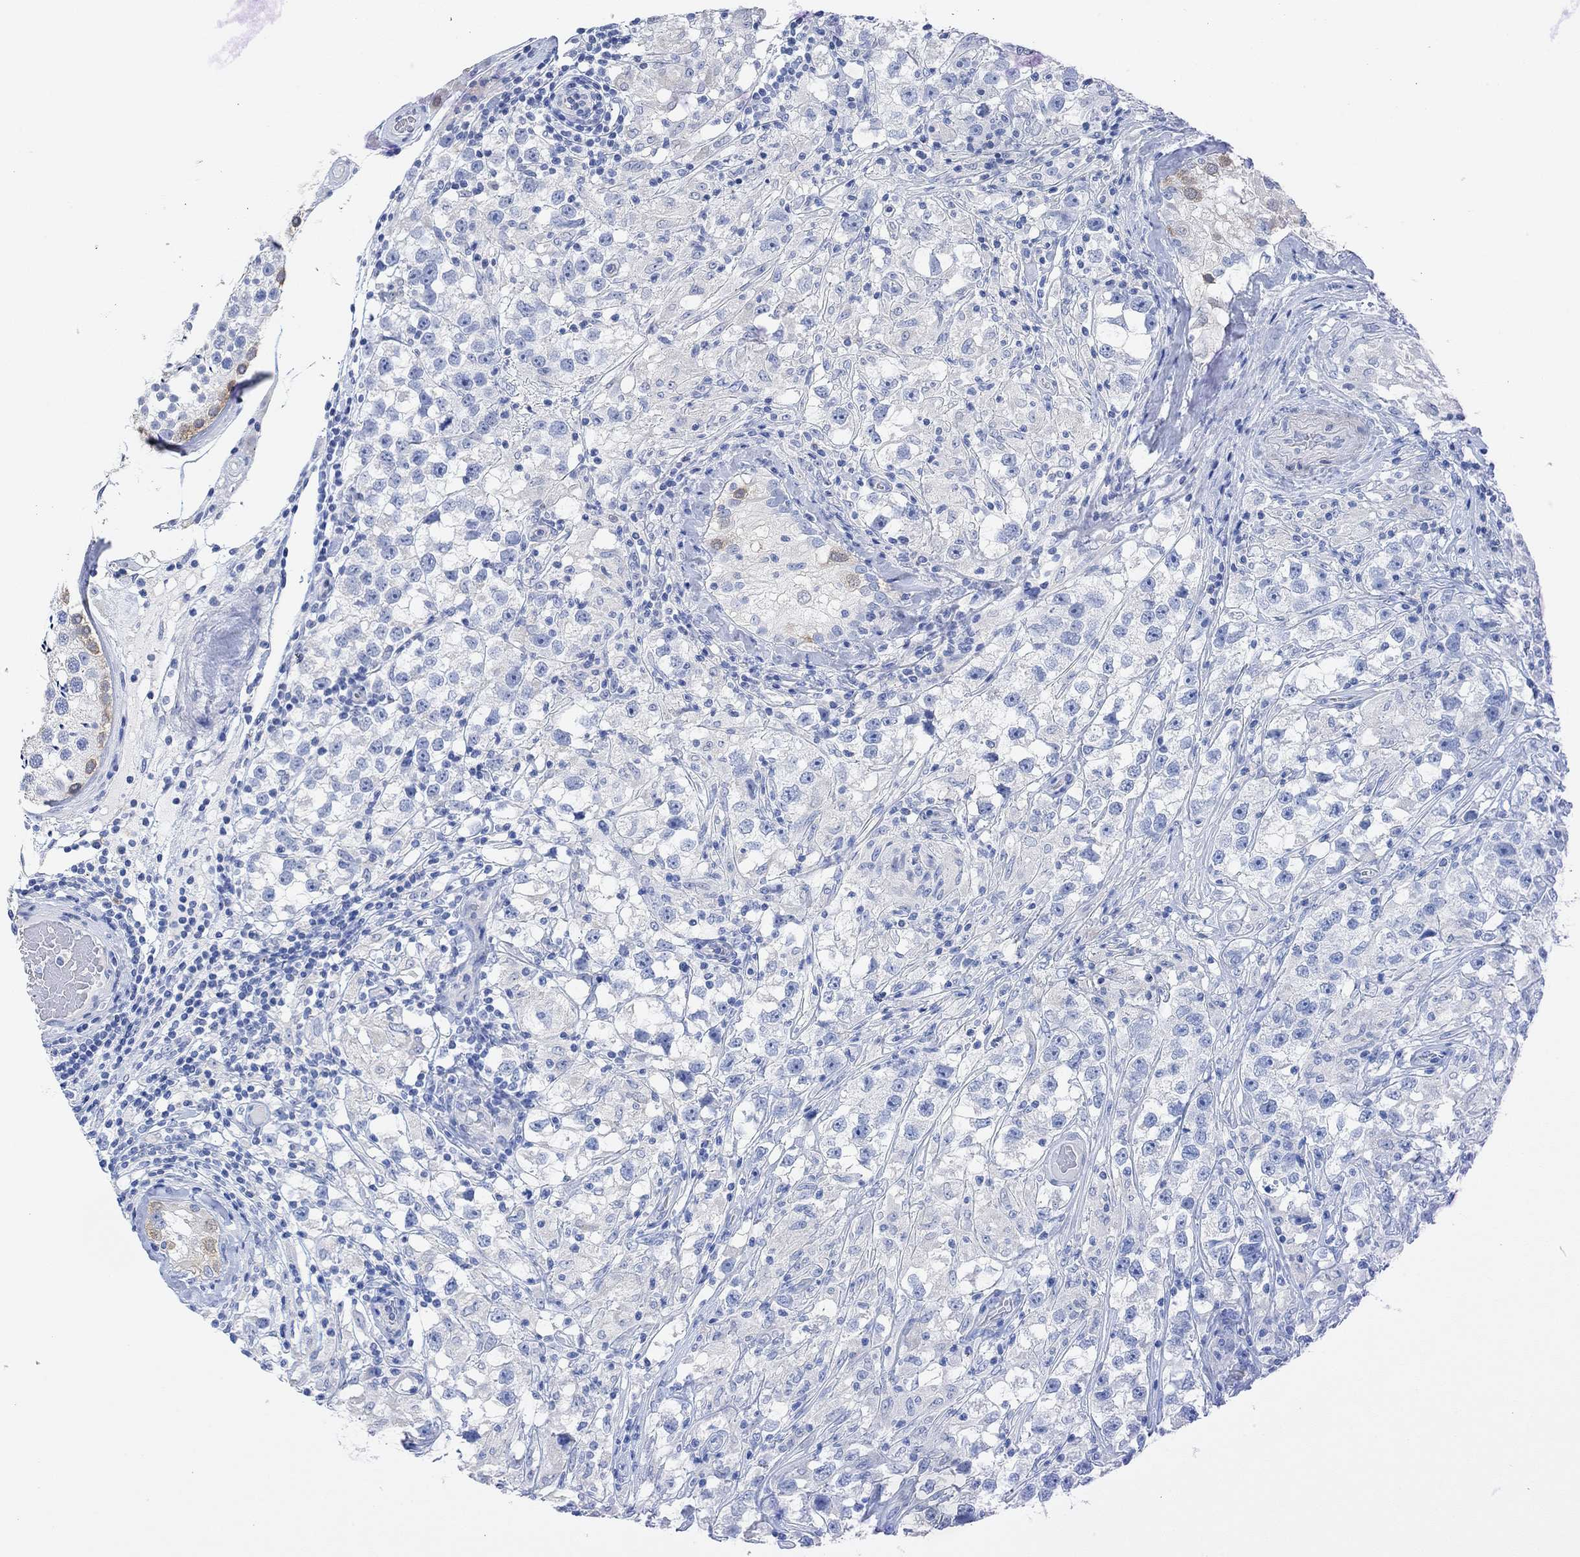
{"staining": {"intensity": "negative", "quantity": "none", "location": "none"}, "tissue": "testis cancer", "cell_type": "Tumor cells", "image_type": "cancer", "snomed": [{"axis": "morphology", "description": "Seminoma, NOS"}, {"axis": "topography", "description": "Testis"}], "caption": "Immunohistochemistry of testis seminoma exhibits no positivity in tumor cells.", "gene": "VAT1L", "patient": {"sex": "male", "age": 46}}